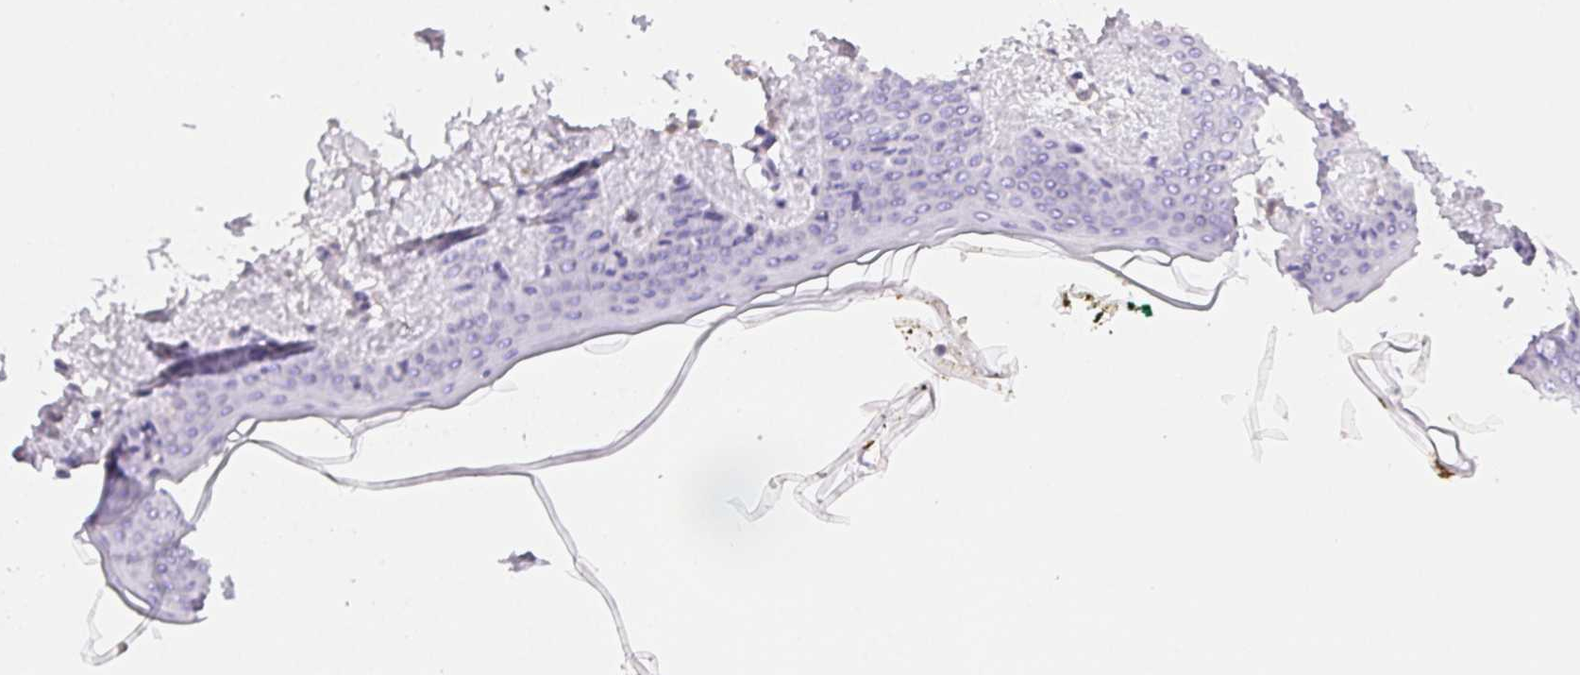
{"staining": {"intensity": "negative", "quantity": "none", "location": "none"}, "tissue": "skin", "cell_type": "Fibroblasts", "image_type": "normal", "snomed": [{"axis": "morphology", "description": "Normal tissue, NOS"}, {"axis": "topography", "description": "Skin"}], "caption": "Immunohistochemical staining of unremarkable skin demonstrates no significant staining in fibroblasts.", "gene": "PADI4", "patient": {"sex": "female", "age": 34}}